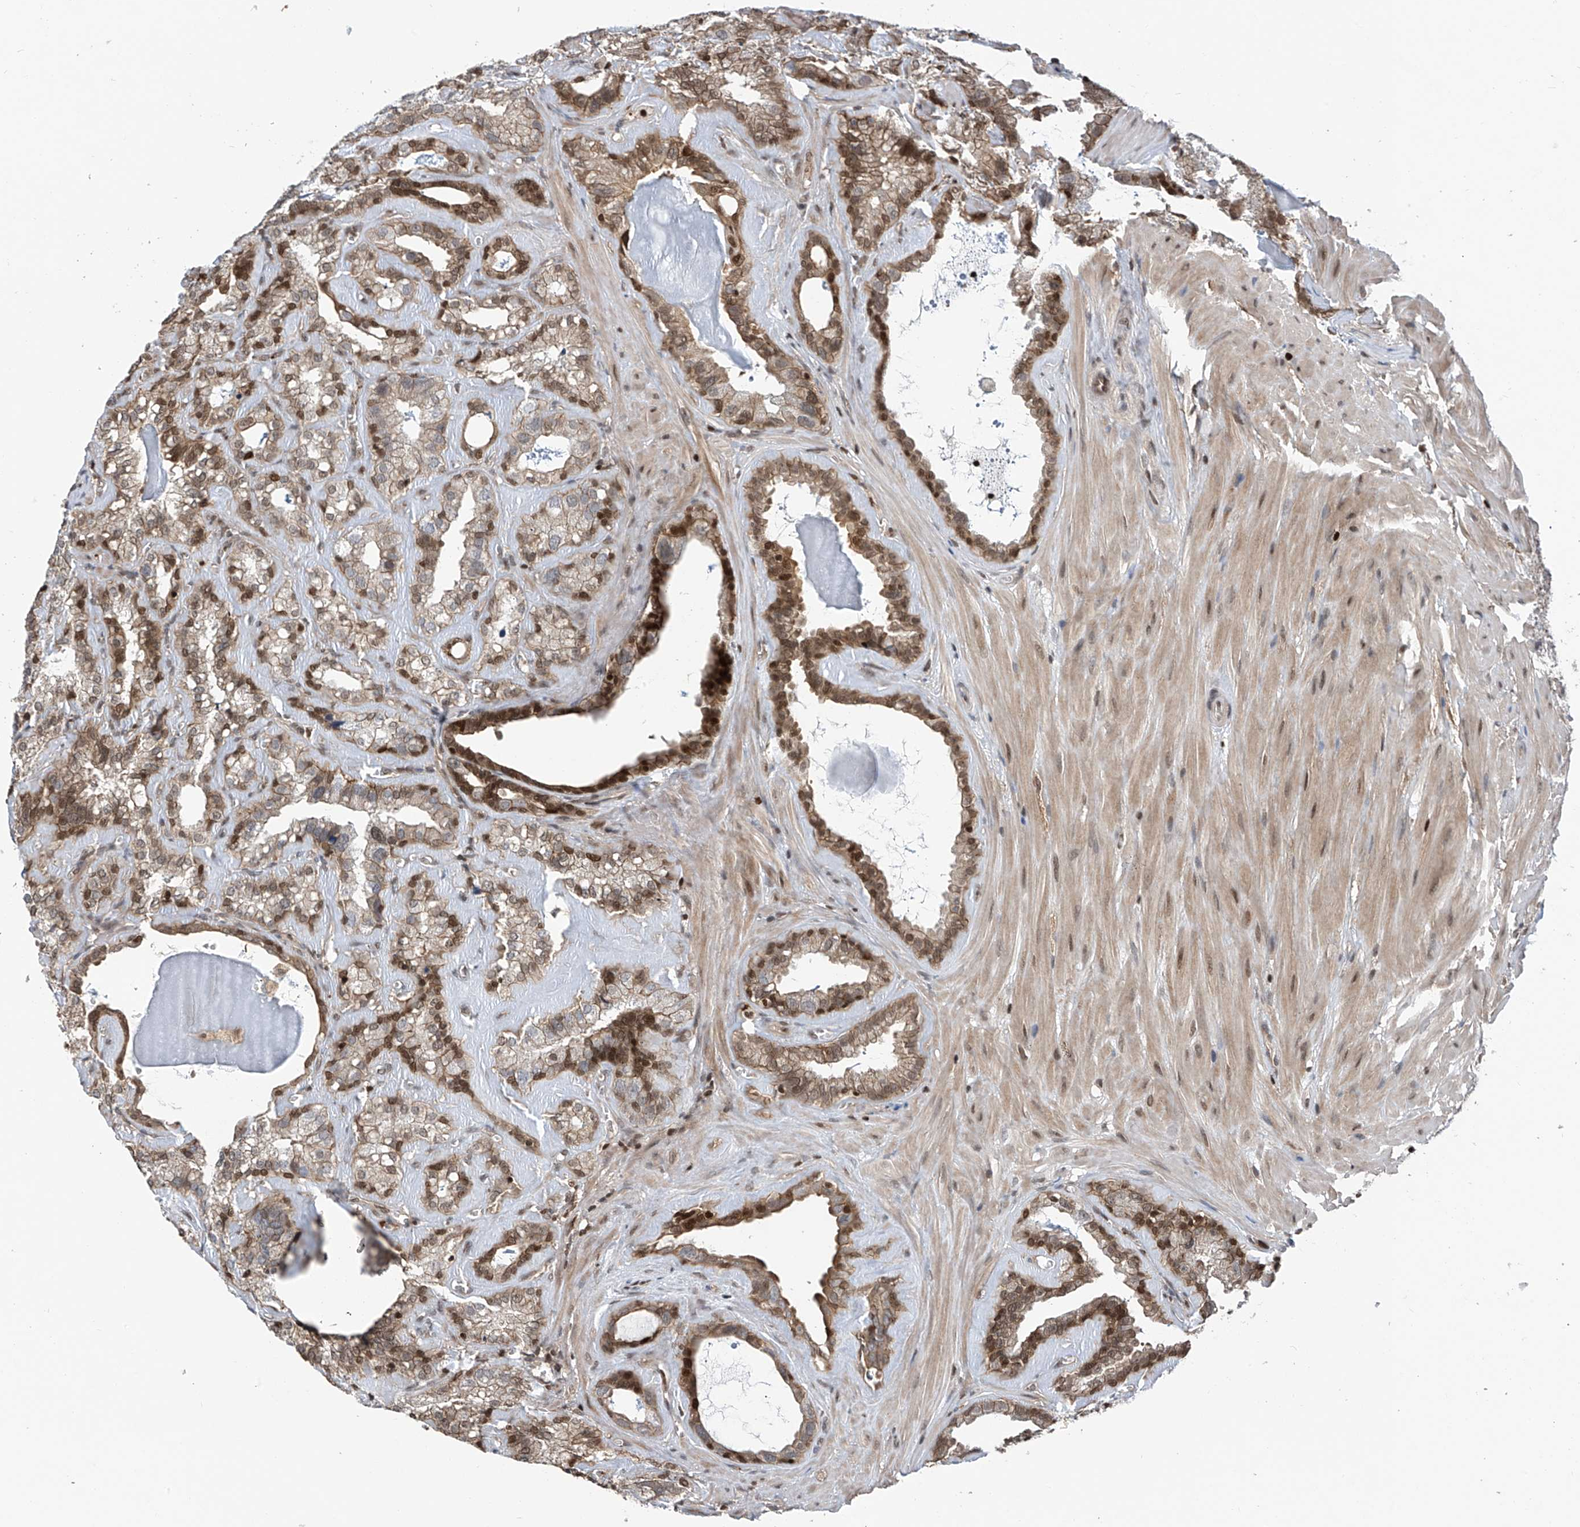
{"staining": {"intensity": "moderate", "quantity": "25%-75%", "location": "cytoplasmic/membranous"}, "tissue": "seminal vesicle", "cell_type": "Glandular cells", "image_type": "normal", "snomed": [{"axis": "morphology", "description": "Normal tissue, NOS"}, {"axis": "topography", "description": "Prostate"}, {"axis": "topography", "description": "Seminal veicle"}], "caption": "Protein staining demonstrates moderate cytoplasmic/membranous staining in about 25%-75% of glandular cells in normal seminal vesicle.", "gene": "DNAJC9", "patient": {"sex": "male", "age": 59}}